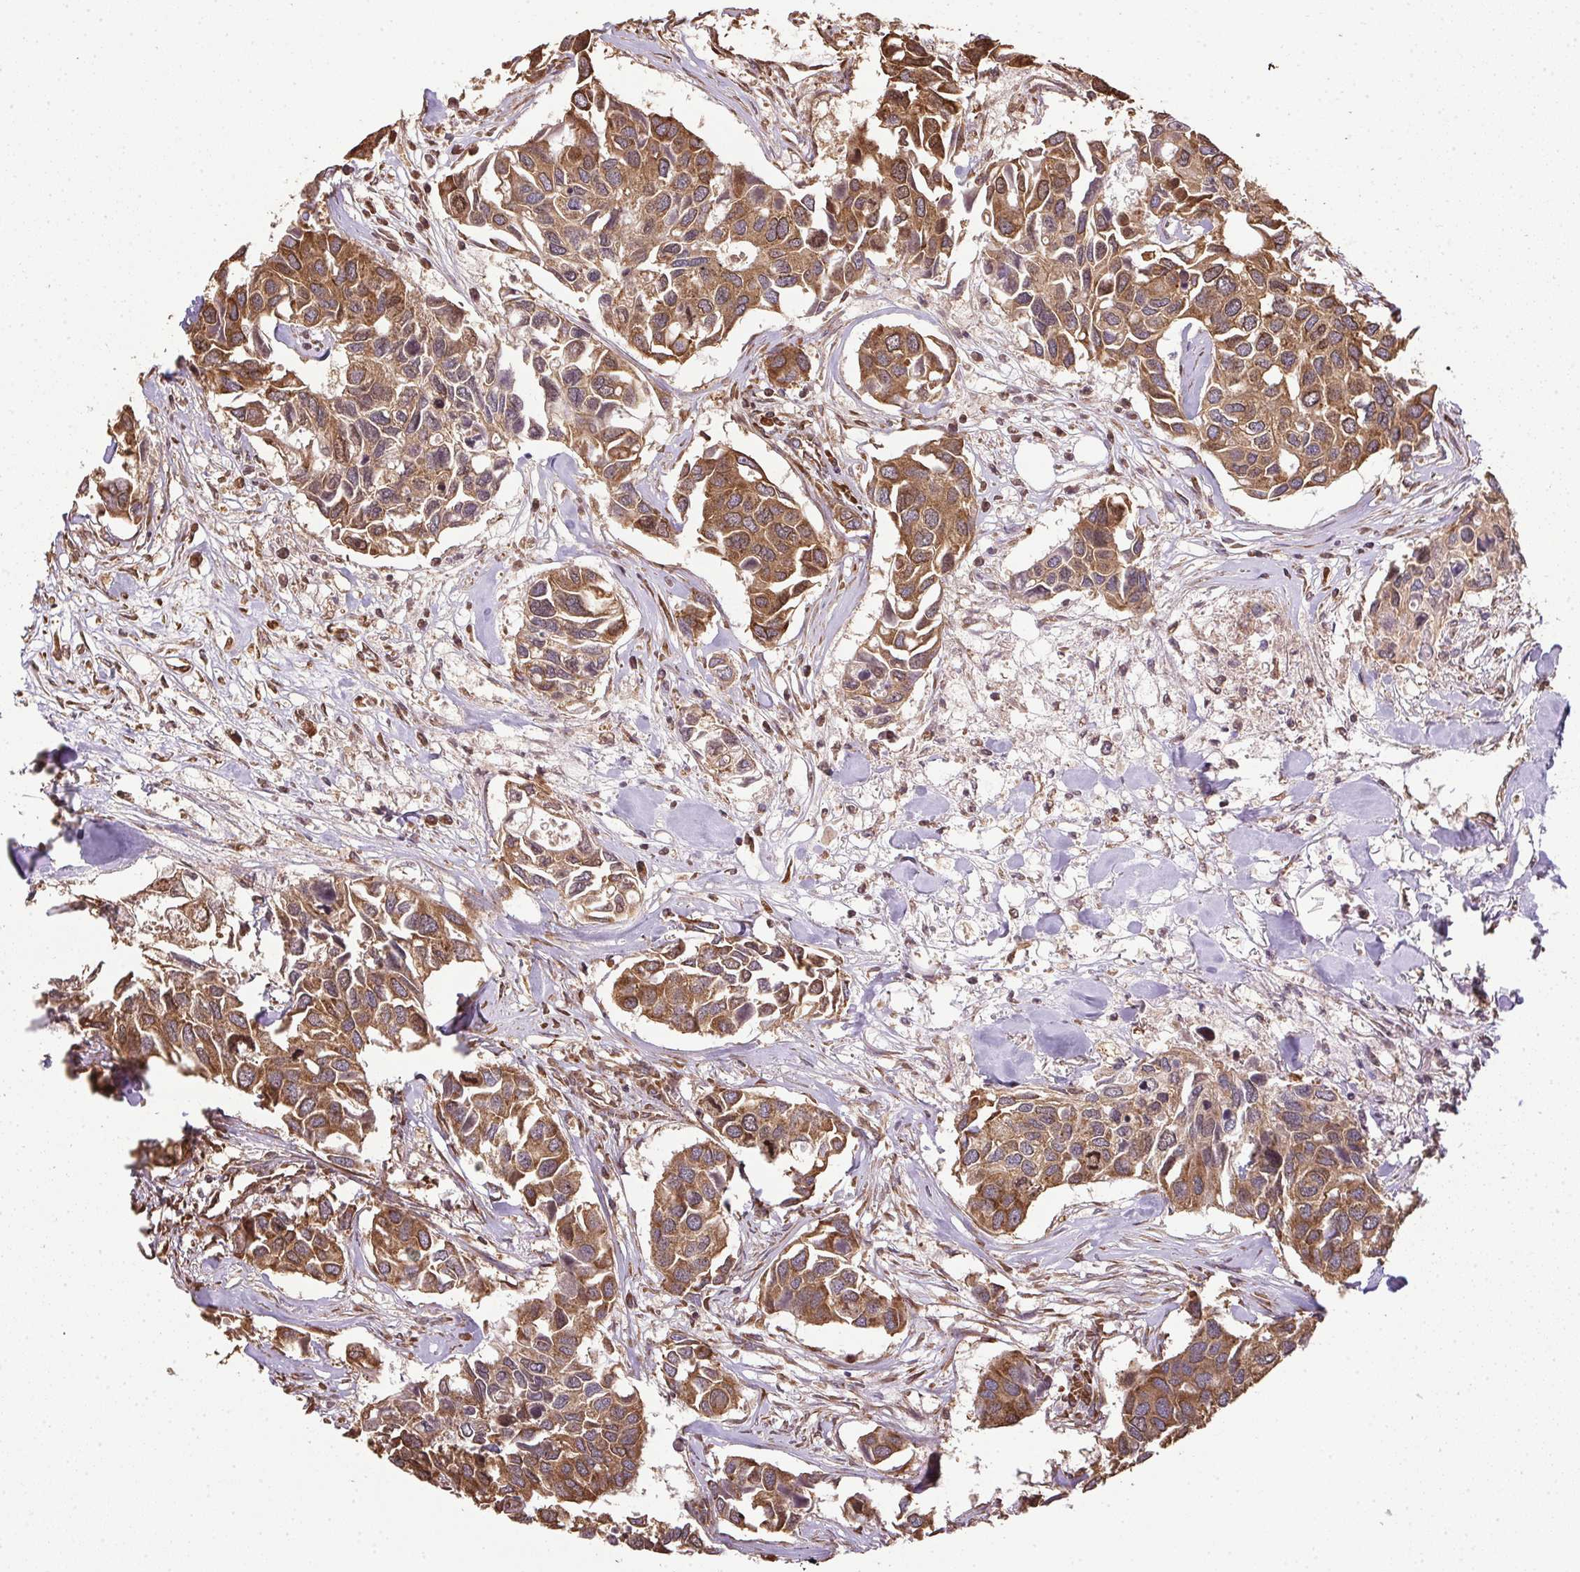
{"staining": {"intensity": "strong", "quantity": ">75%", "location": "cytoplasmic/membranous"}, "tissue": "breast cancer", "cell_type": "Tumor cells", "image_type": "cancer", "snomed": [{"axis": "morphology", "description": "Duct carcinoma"}, {"axis": "topography", "description": "Breast"}], "caption": "Human infiltrating ductal carcinoma (breast) stained with a protein marker reveals strong staining in tumor cells.", "gene": "EIF2S1", "patient": {"sex": "female", "age": 83}}